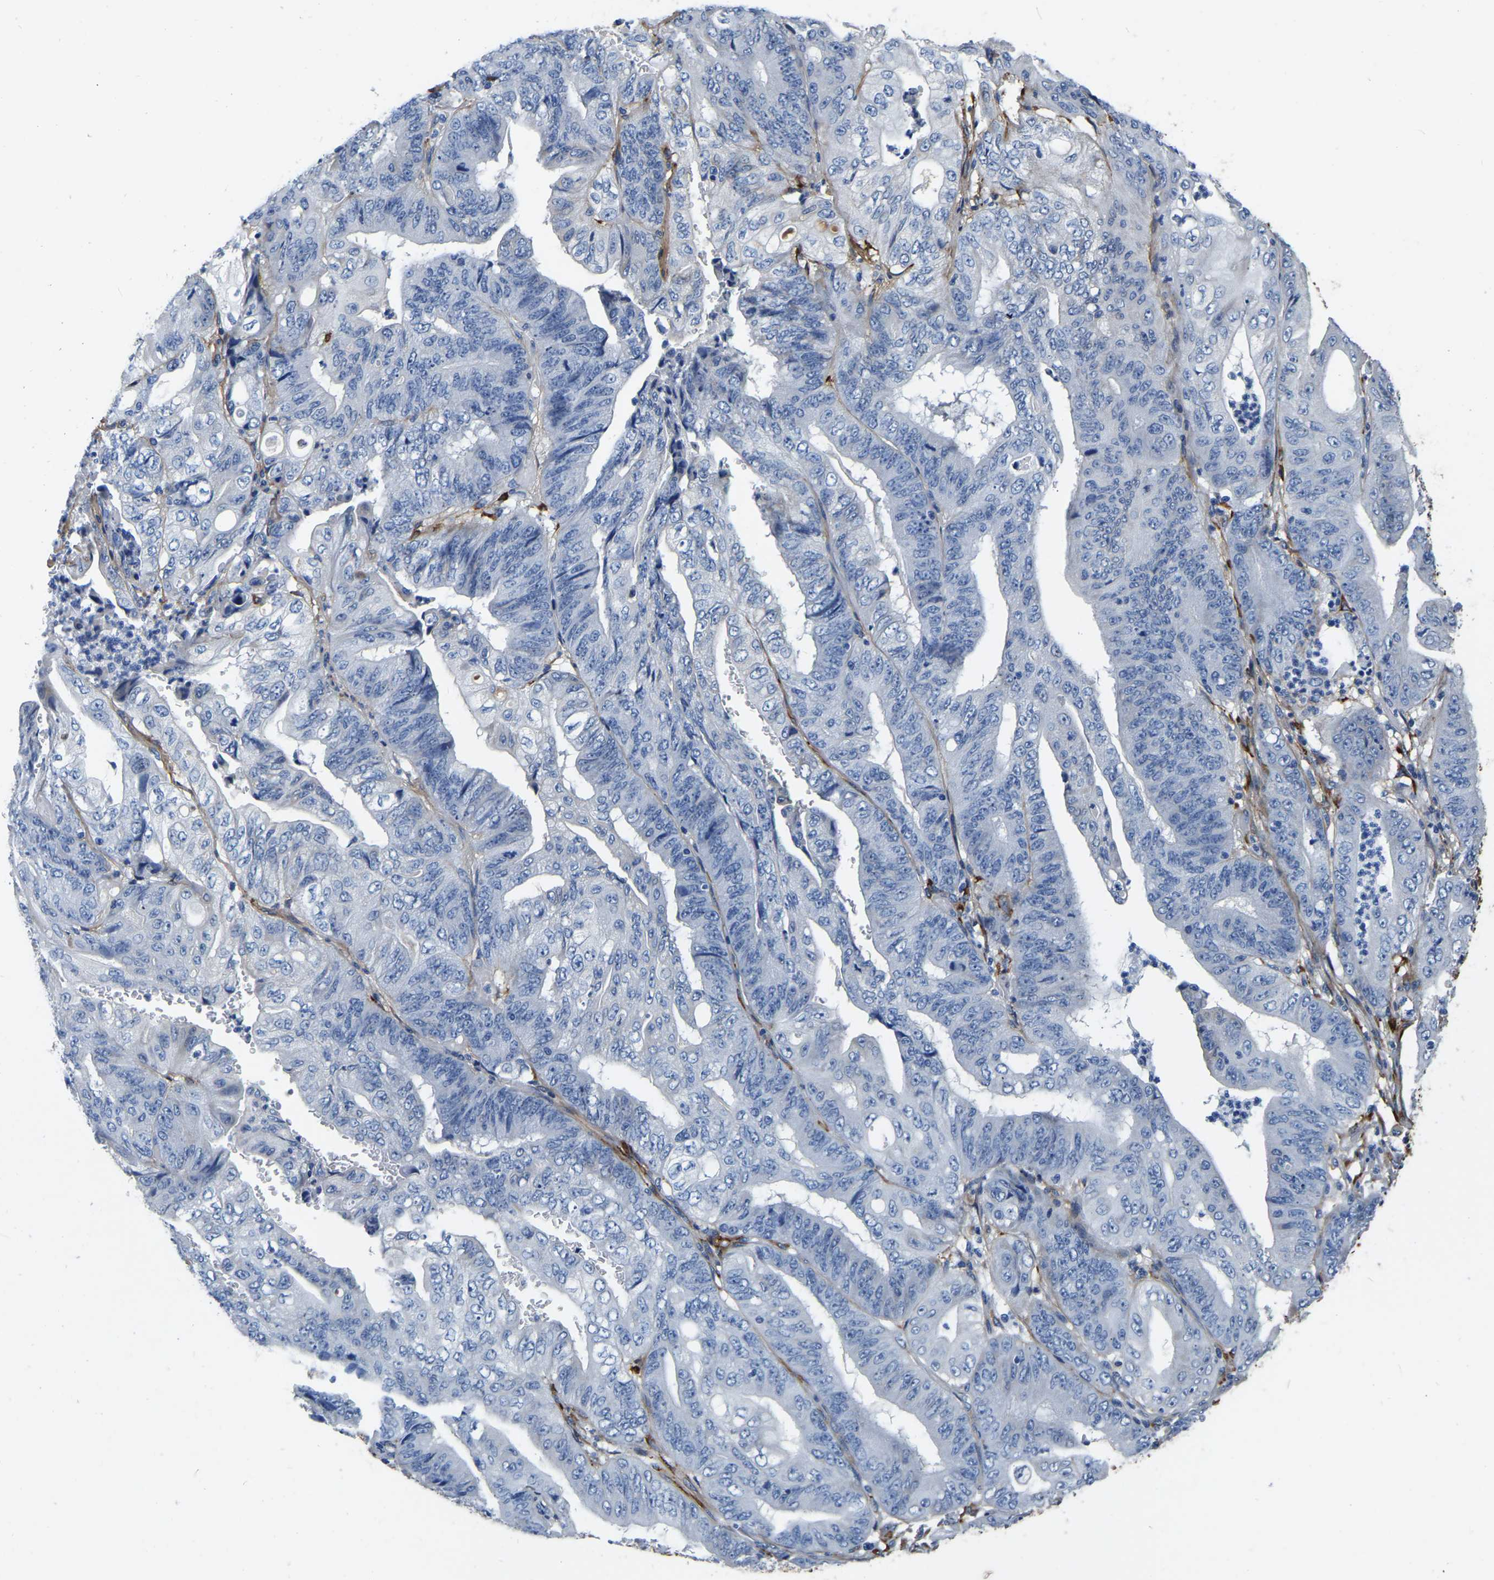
{"staining": {"intensity": "negative", "quantity": "none", "location": "none"}, "tissue": "stomach cancer", "cell_type": "Tumor cells", "image_type": "cancer", "snomed": [{"axis": "morphology", "description": "Adenocarcinoma, NOS"}, {"axis": "topography", "description": "Stomach"}], "caption": "Protein analysis of stomach adenocarcinoma displays no significant expression in tumor cells.", "gene": "COL6A1", "patient": {"sex": "female", "age": 73}}